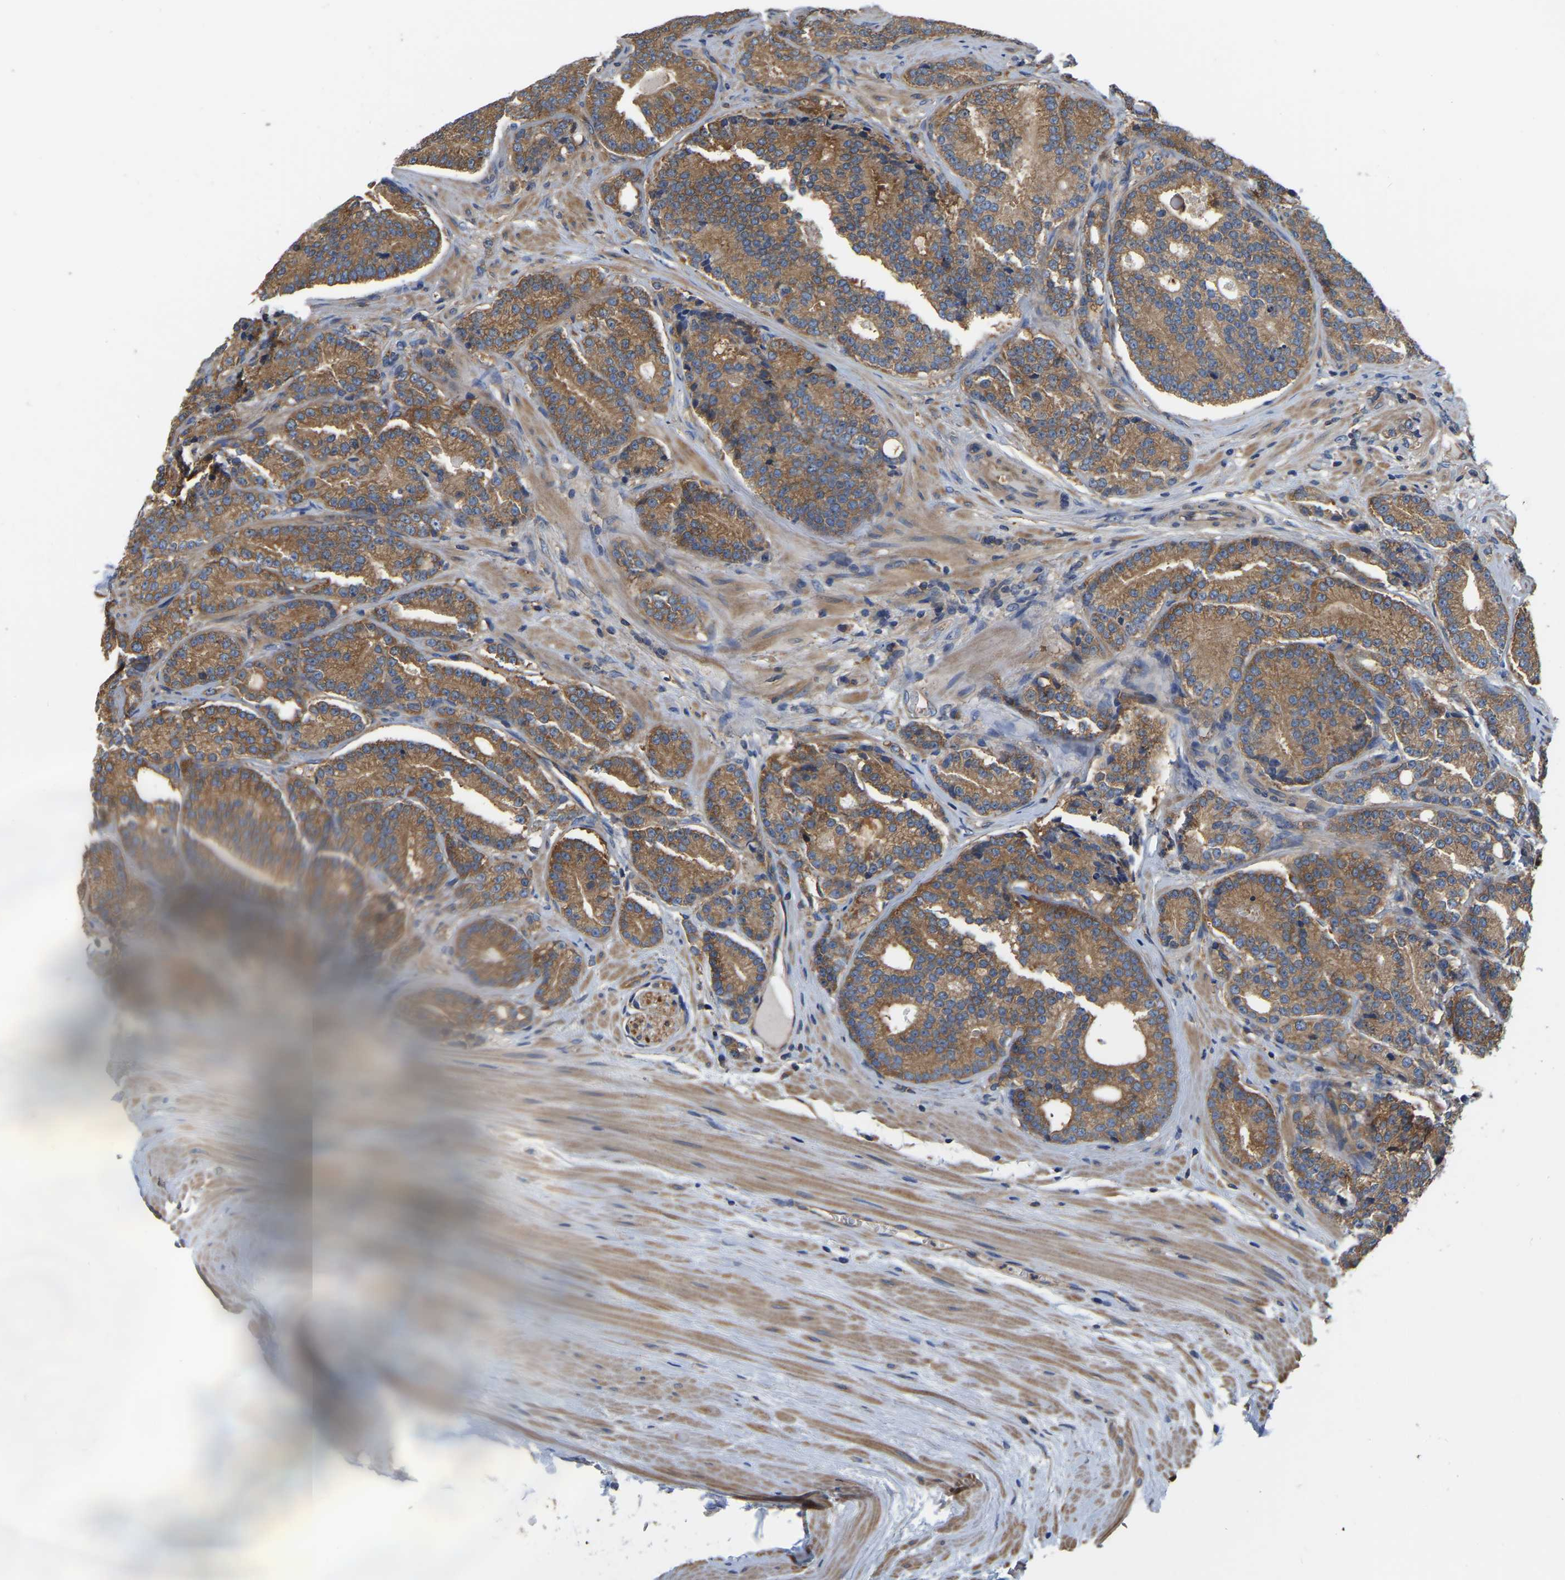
{"staining": {"intensity": "moderate", "quantity": ">75%", "location": "cytoplasmic/membranous"}, "tissue": "prostate cancer", "cell_type": "Tumor cells", "image_type": "cancer", "snomed": [{"axis": "morphology", "description": "Adenocarcinoma, High grade"}, {"axis": "topography", "description": "Prostate"}], "caption": "Immunohistochemistry (DAB (3,3'-diaminobenzidine)) staining of prostate high-grade adenocarcinoma shows moderate cytoplasmic/membranous protein staining in about >75% of tumor cells.", "gene": "GARS1", "patient": {"sex": "male", "age": 61}}